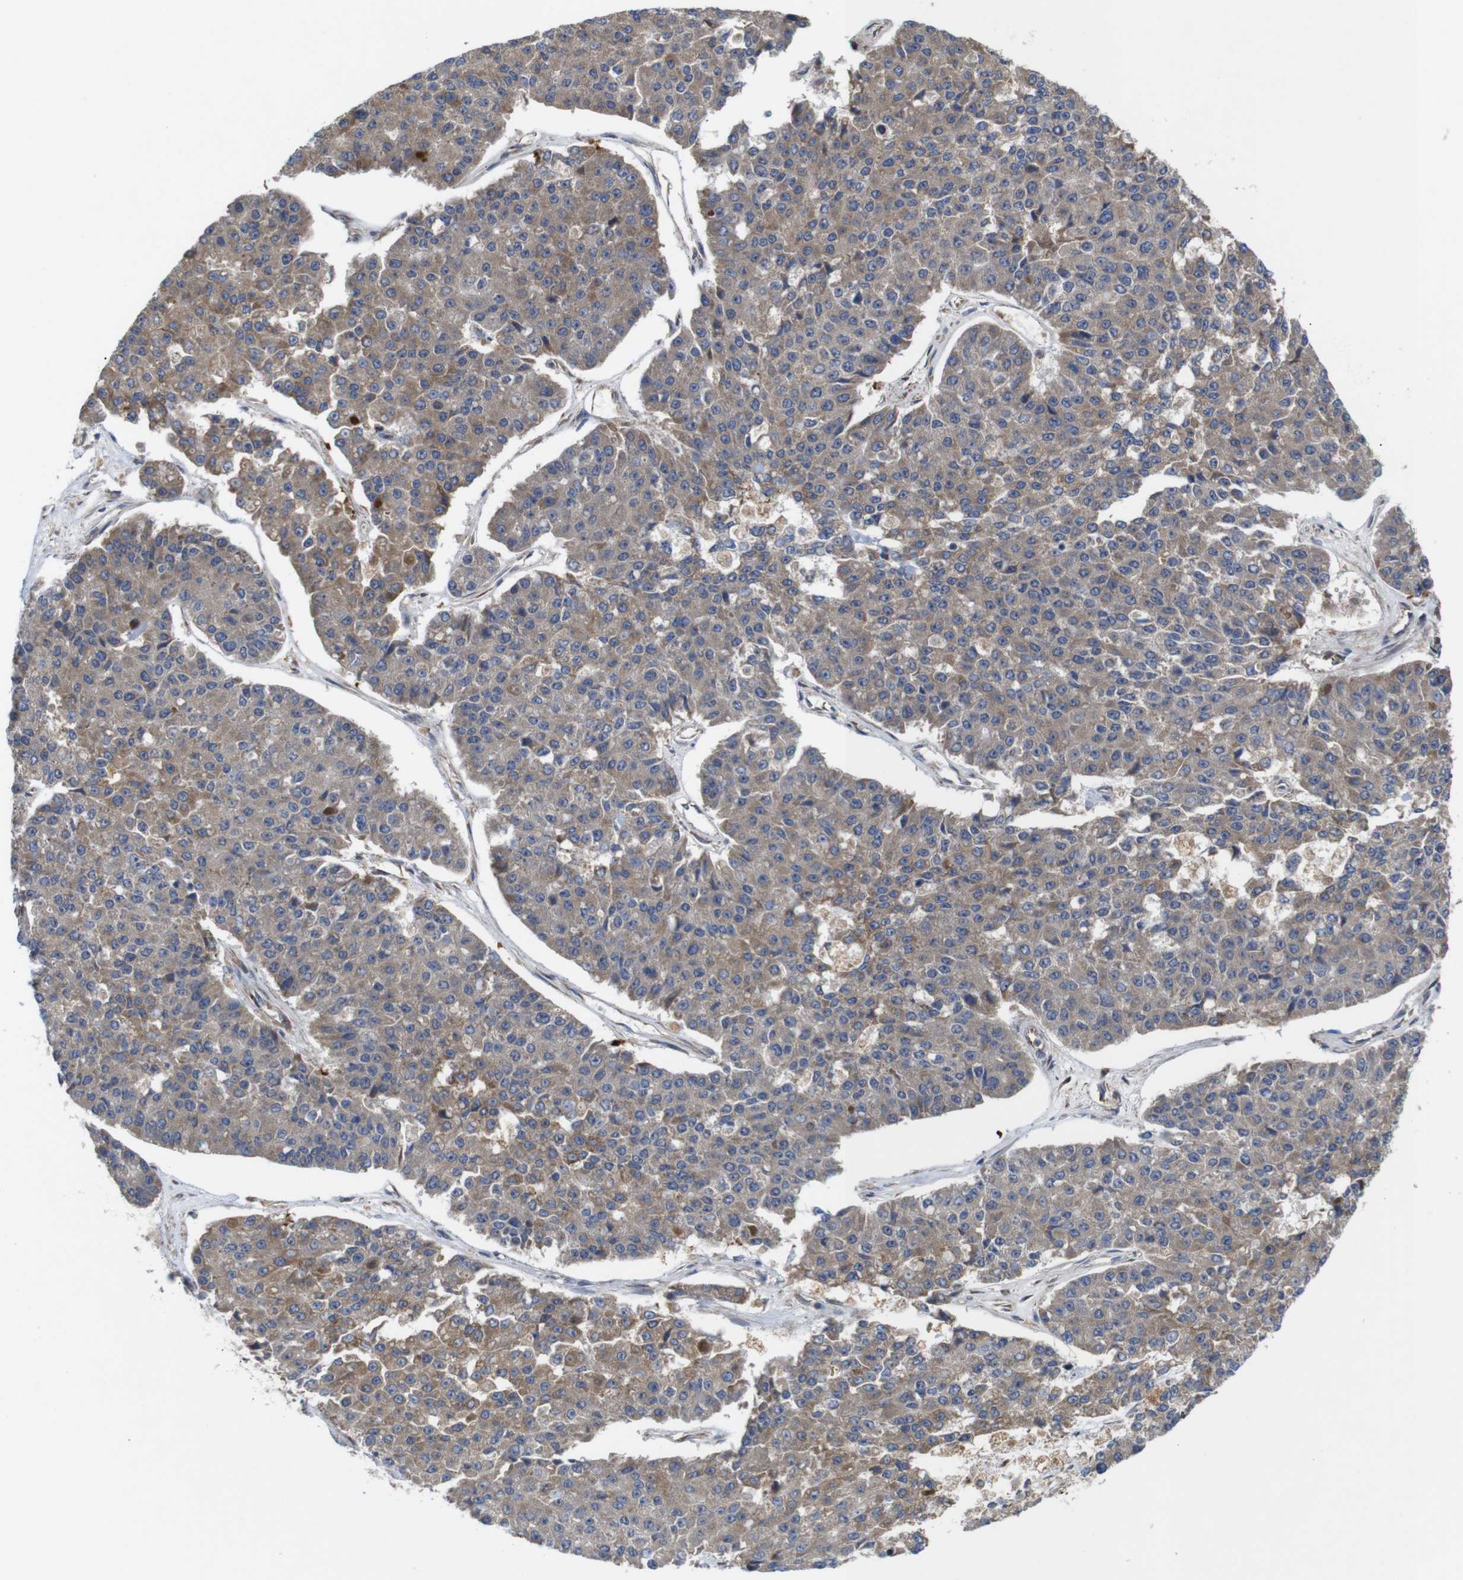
{"staining": {"intensity": "moderate", "quantity": ">75%", "location": "cytoplasmic/membranous"}, "tissue": "pancreatic cancer", "cell_type": "Tumor cells", "image_type": "cancer", "snomed": [{"axis": "morphology", "description": "Adenocarcinoma, NOS"}, {"axis": "topography", "description": "Pancreas"}], "caption": "Tumor cells show medium levels of moderate cytoplasmic/membranous staining in about >75% of cells in pancreatic cancer.", "gene": "POMK", "patient": {"sex": "male", "age": 50}}